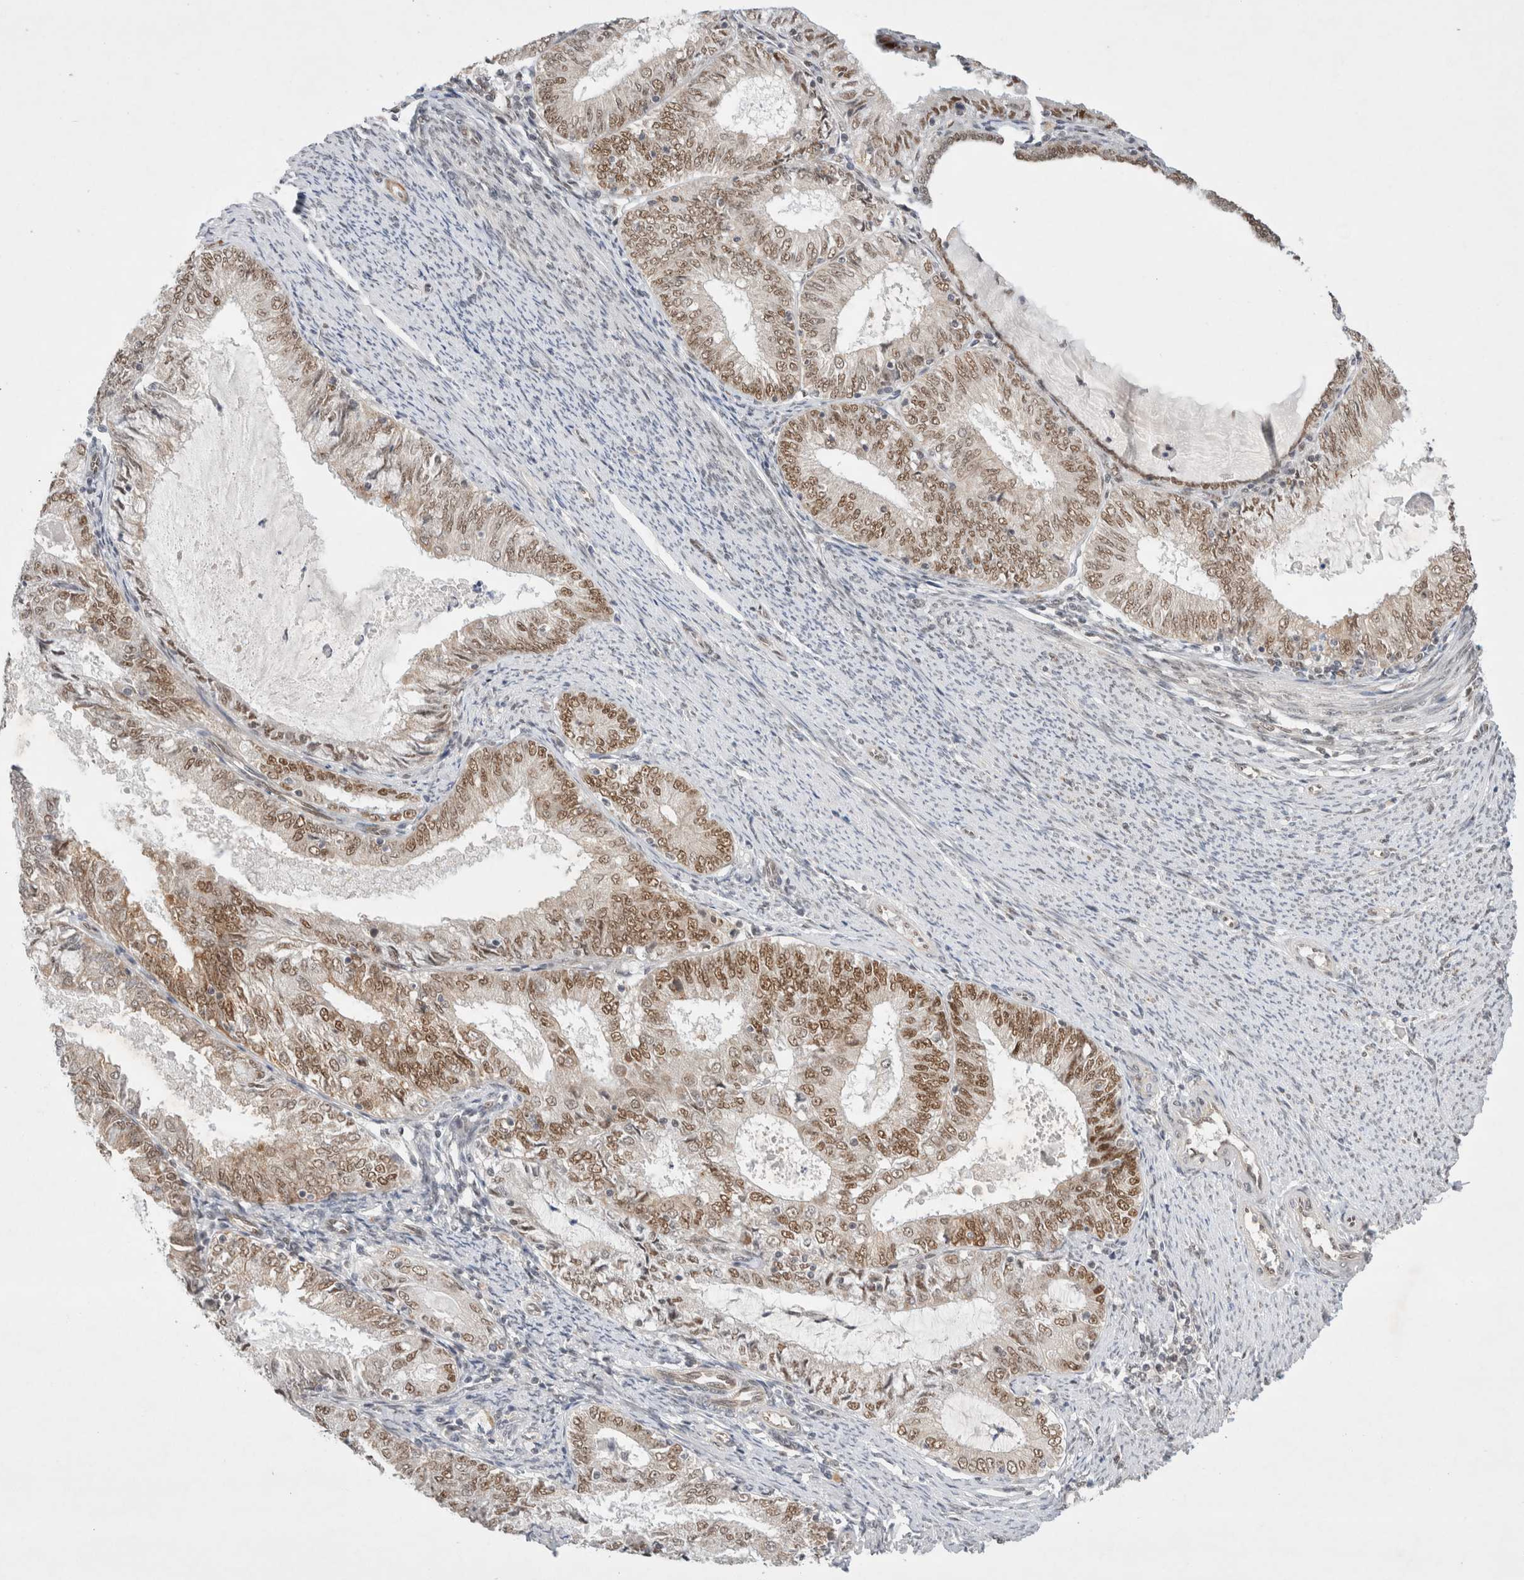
{"staining": {"intensity": "moderate", "quantity": ">75%", "location": "nuclear"}, "tissue": "endometrial cancer", "cell_type": "Tumor cells", "image_type": "cancer", "snomed": [{"axis": "morphology", "description": "Adenocarcinoma, NOS"}, {"axis": "topography", "description": "Endometrium"}], "caption": "A micrograph of endometrial cancer (adenocarcinoma) stained for a protein exhibits moderate nuclear brown staining in tumor cells.", "gene": "GTF2I", "patient": {"sex": "female", "age": 57}}